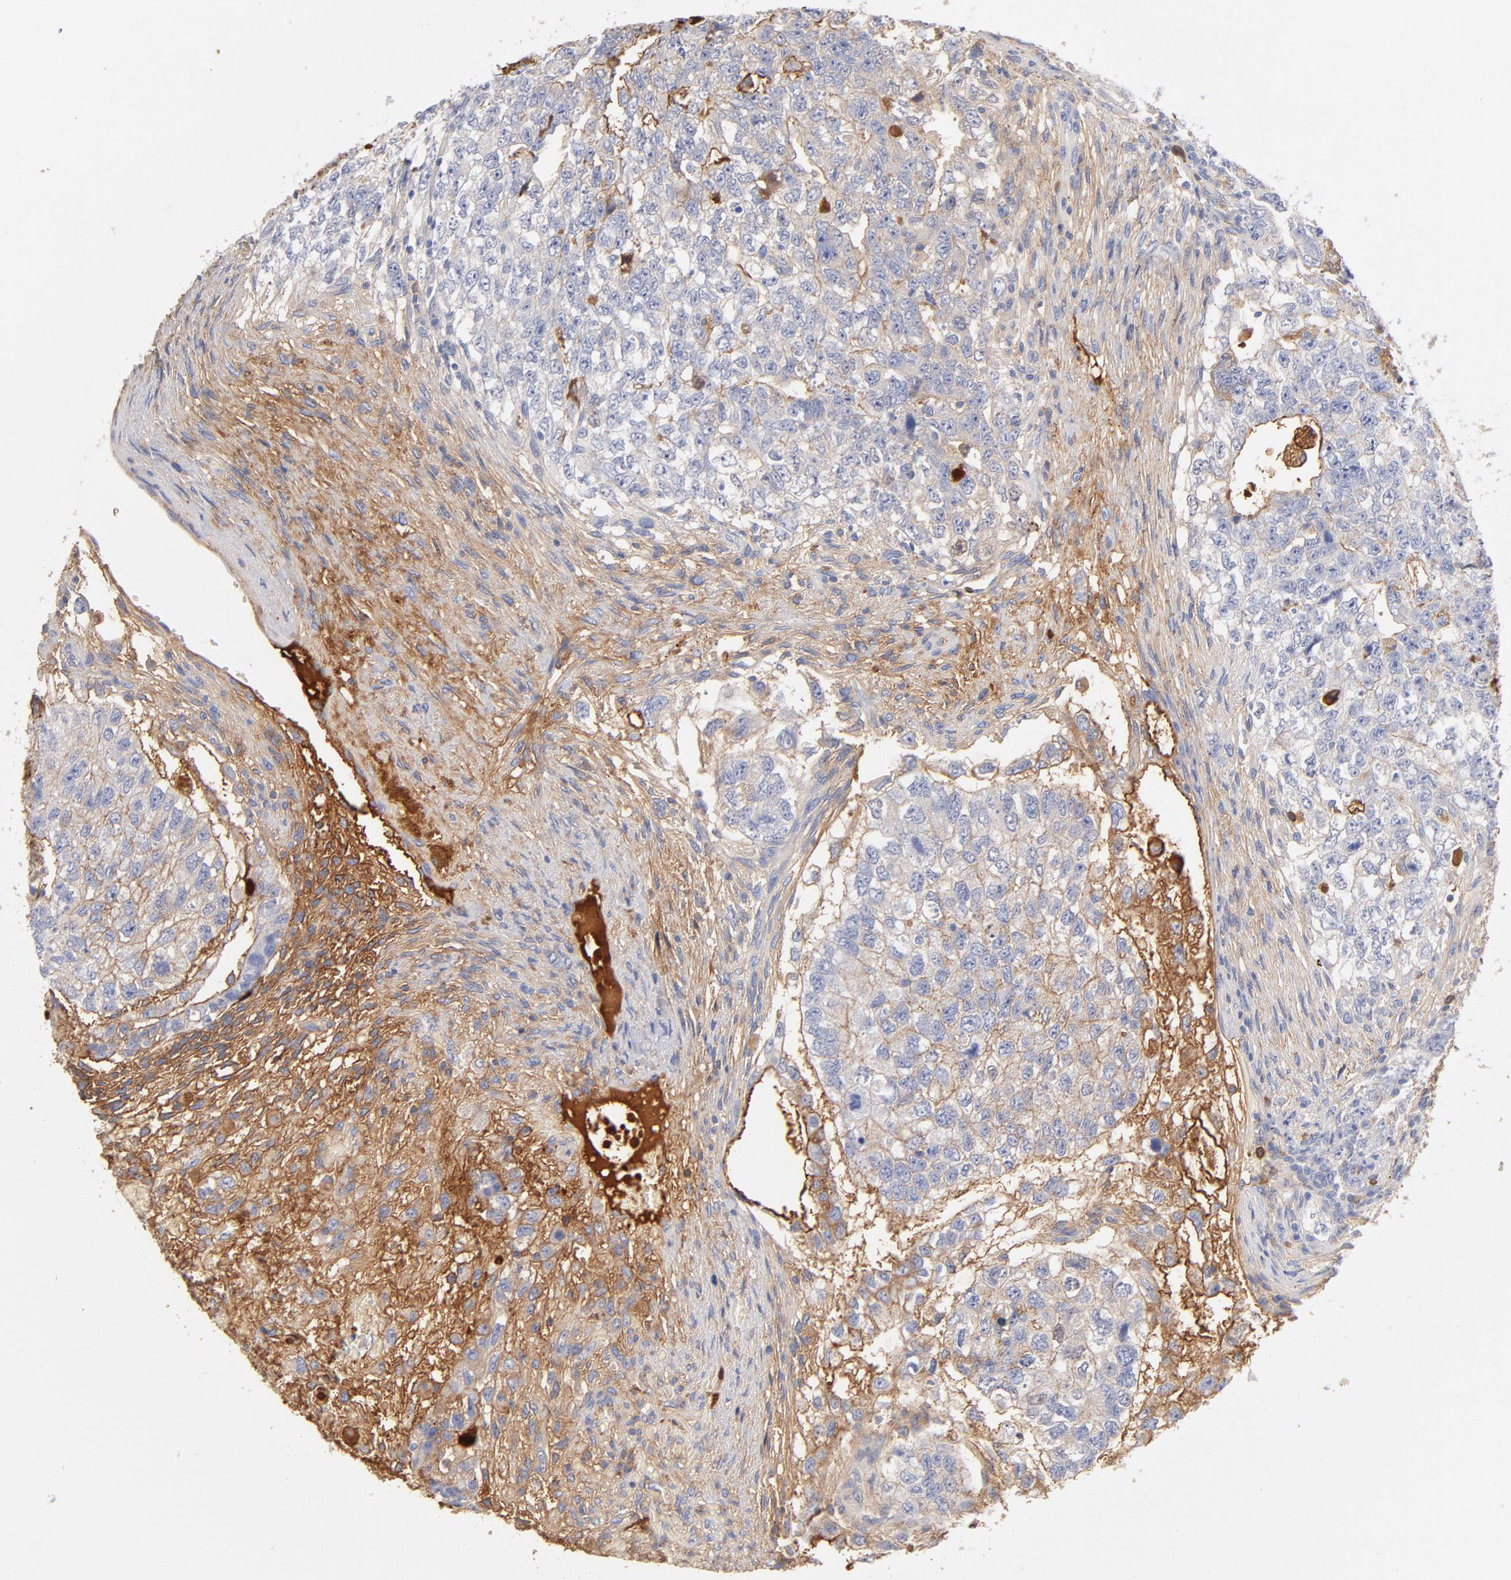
{"staining": {"intensity": "negative", "quantity": "none", "location": "none"}, "tissue": "testis cancer", "cell_type": "Tumor cells", "image_type": "cancer", "snomed": [{"axis": "morphology", "description": "Carcinoma, Embryonal, NOS"}, {"axis": "topography", "description": "Testis"}], "caption": "High power microscopy micrograph of an immunohistochemistry (IHC) image of testis cancer, revealing no significant positivity in tumor cells.", "gene": "C3", "patient": {"sex": "male", "age": 36}}